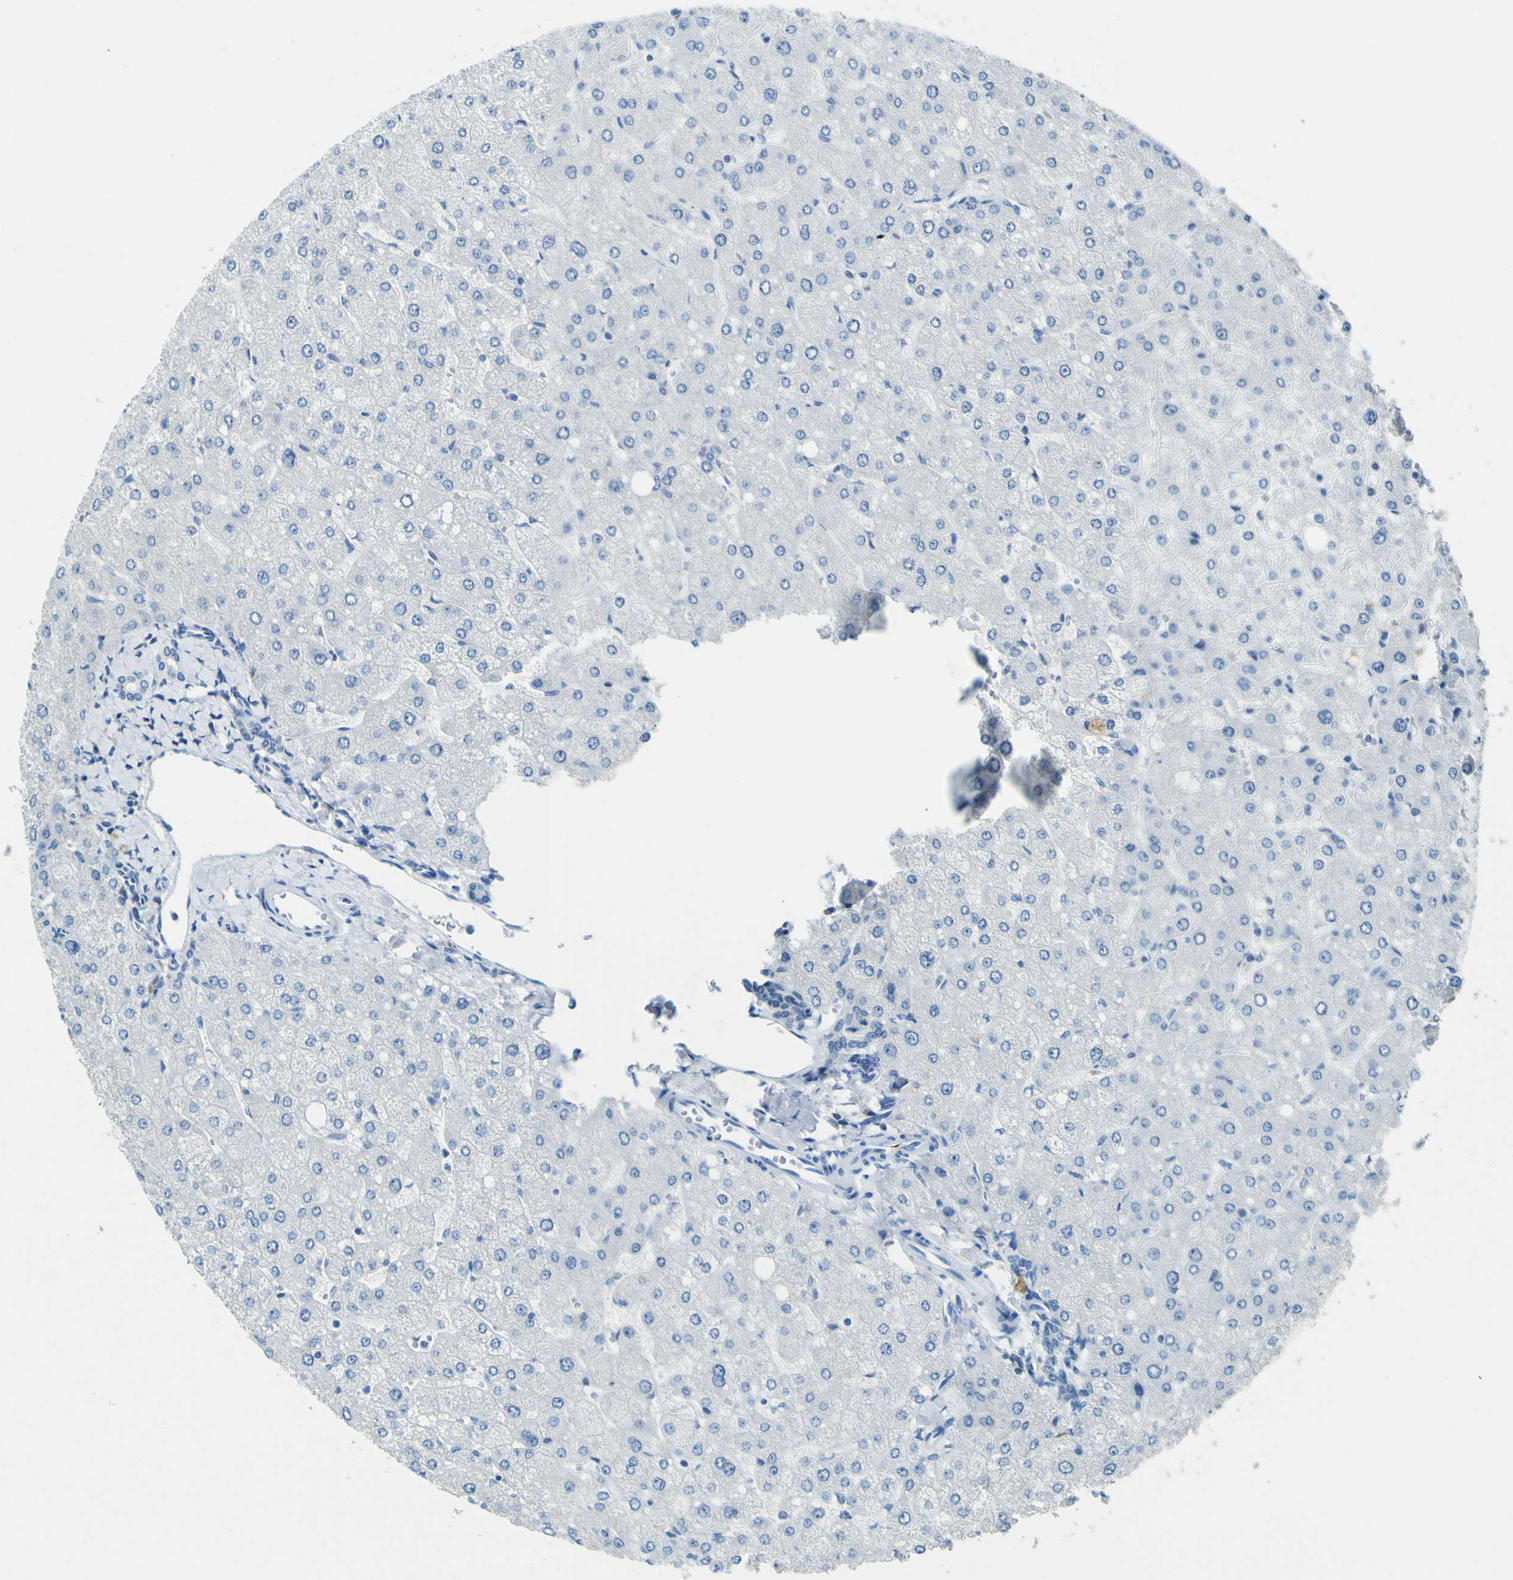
{"staining": {"intensity": "negative", "quantity": "none", "location": "none"}, "tissue": "liver", "cell_type": "Cholangiocytes", "image_type": "normal", "snomed": [{"axis": "morphology", "description": "Normal tissue, NOS"}, {"axis": "topography", "description": "Liver"}], "caption": "Immunohistochemistry (IHC) micrograph of unremarkable liver stained for a protein (brown), which reveals no expression in cholangiocytes. (IHC, brightfield microscopy, high magnification).", "gene": "SORCS1", "patient": {"sex": "male", "age": 55}}